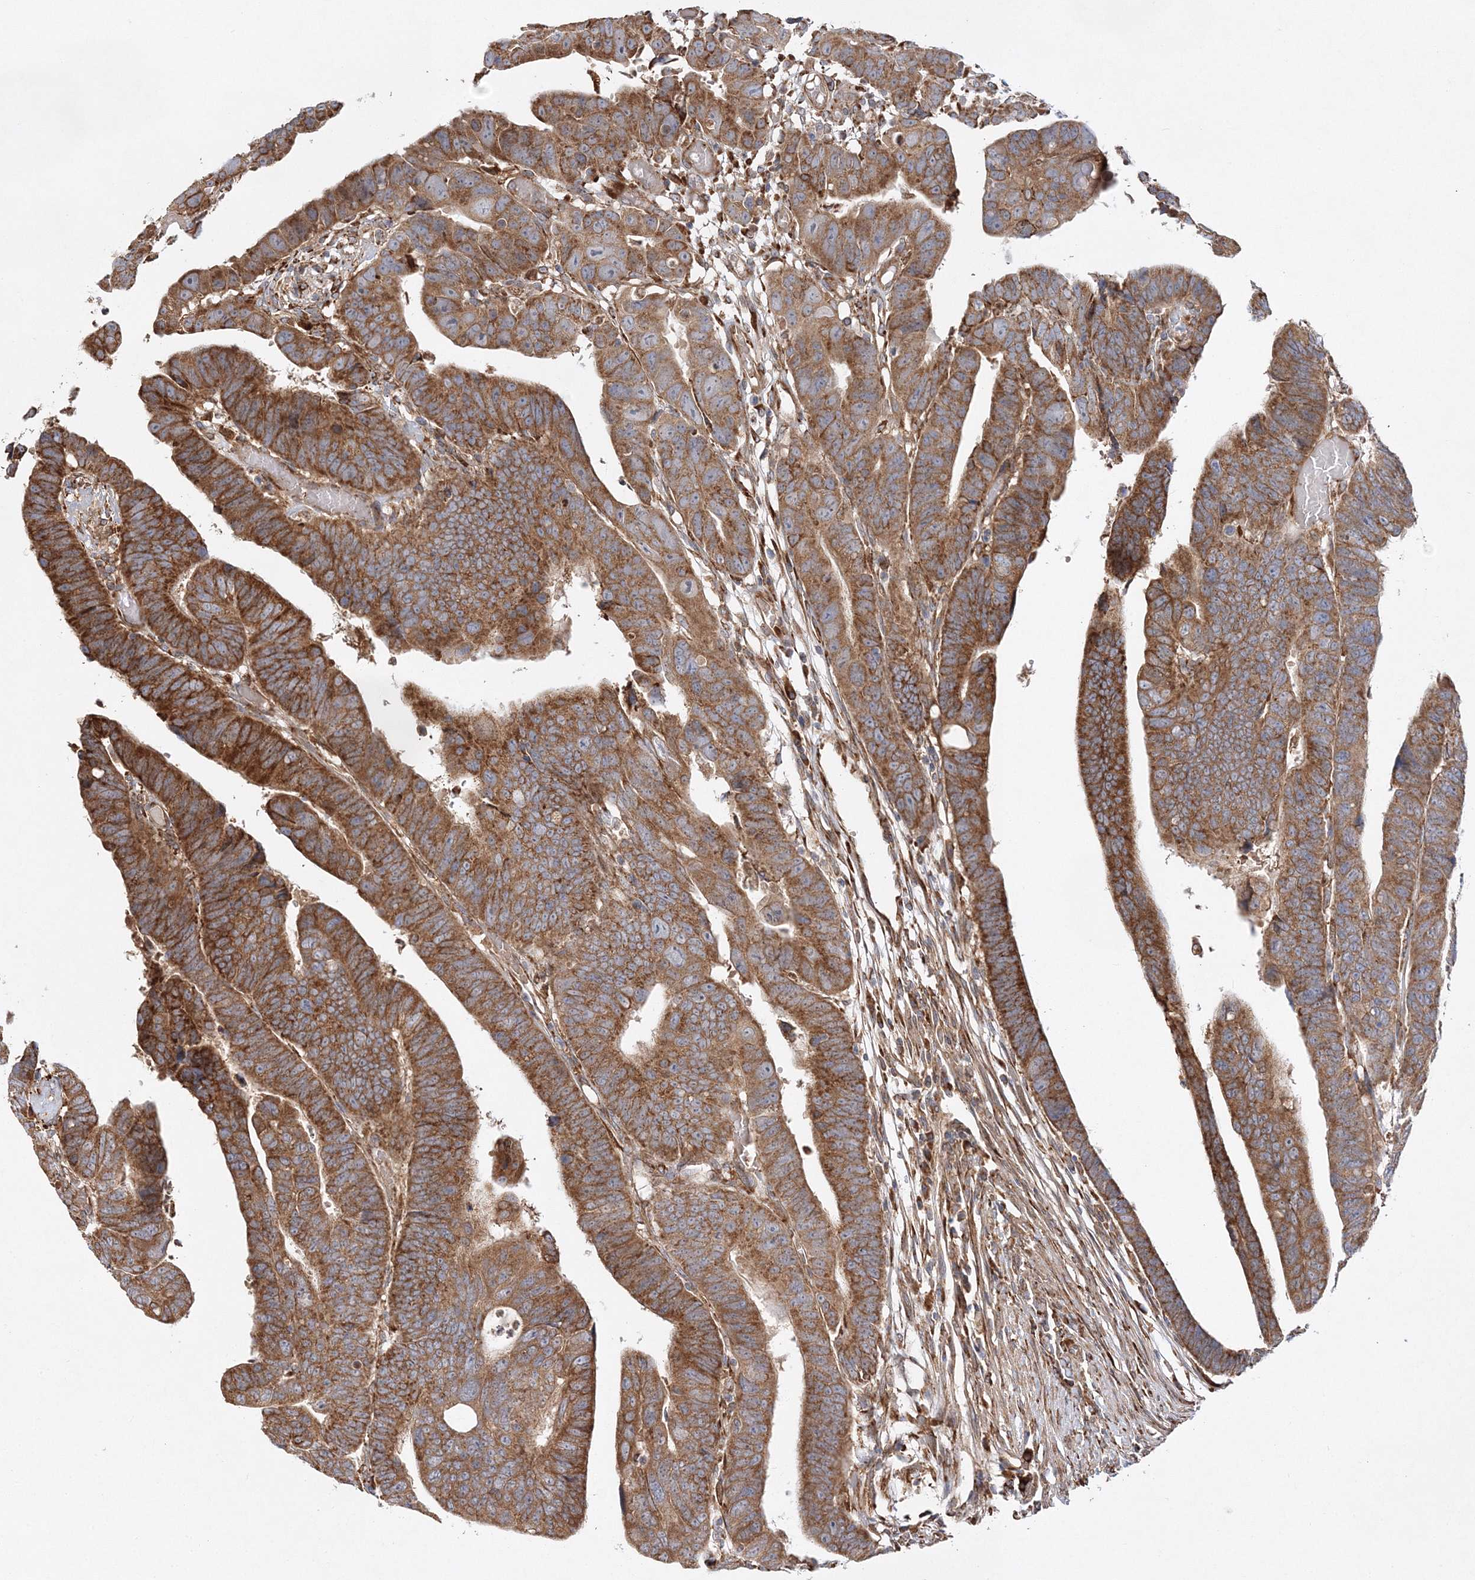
{"staining": {"intensity": "moderate", "quantity": ">75%", "location": "cytoplasmic/membranous"}, "tissue": "colorectal cancer", "cell_type": "Tumor cells", "image_type": "cancer", "snomed": [{"axis": "morphology", "description": "Adenocarcinoma, NOS"}, {"axis": "topography", "description": "Rectum"}], "caption": "Protein staining demonstrates moderate cytoplasmic/membranous staining in about >75% of tumor cells in colorectal cancer (adenocarcinoma). The protein is stained brown, and the nuclei are stained in blue (DAB IHC with brightfield microscopy, high magnification).", "gene": "ZFYVE16", "patient": {"sex": "female", "age": 65}}